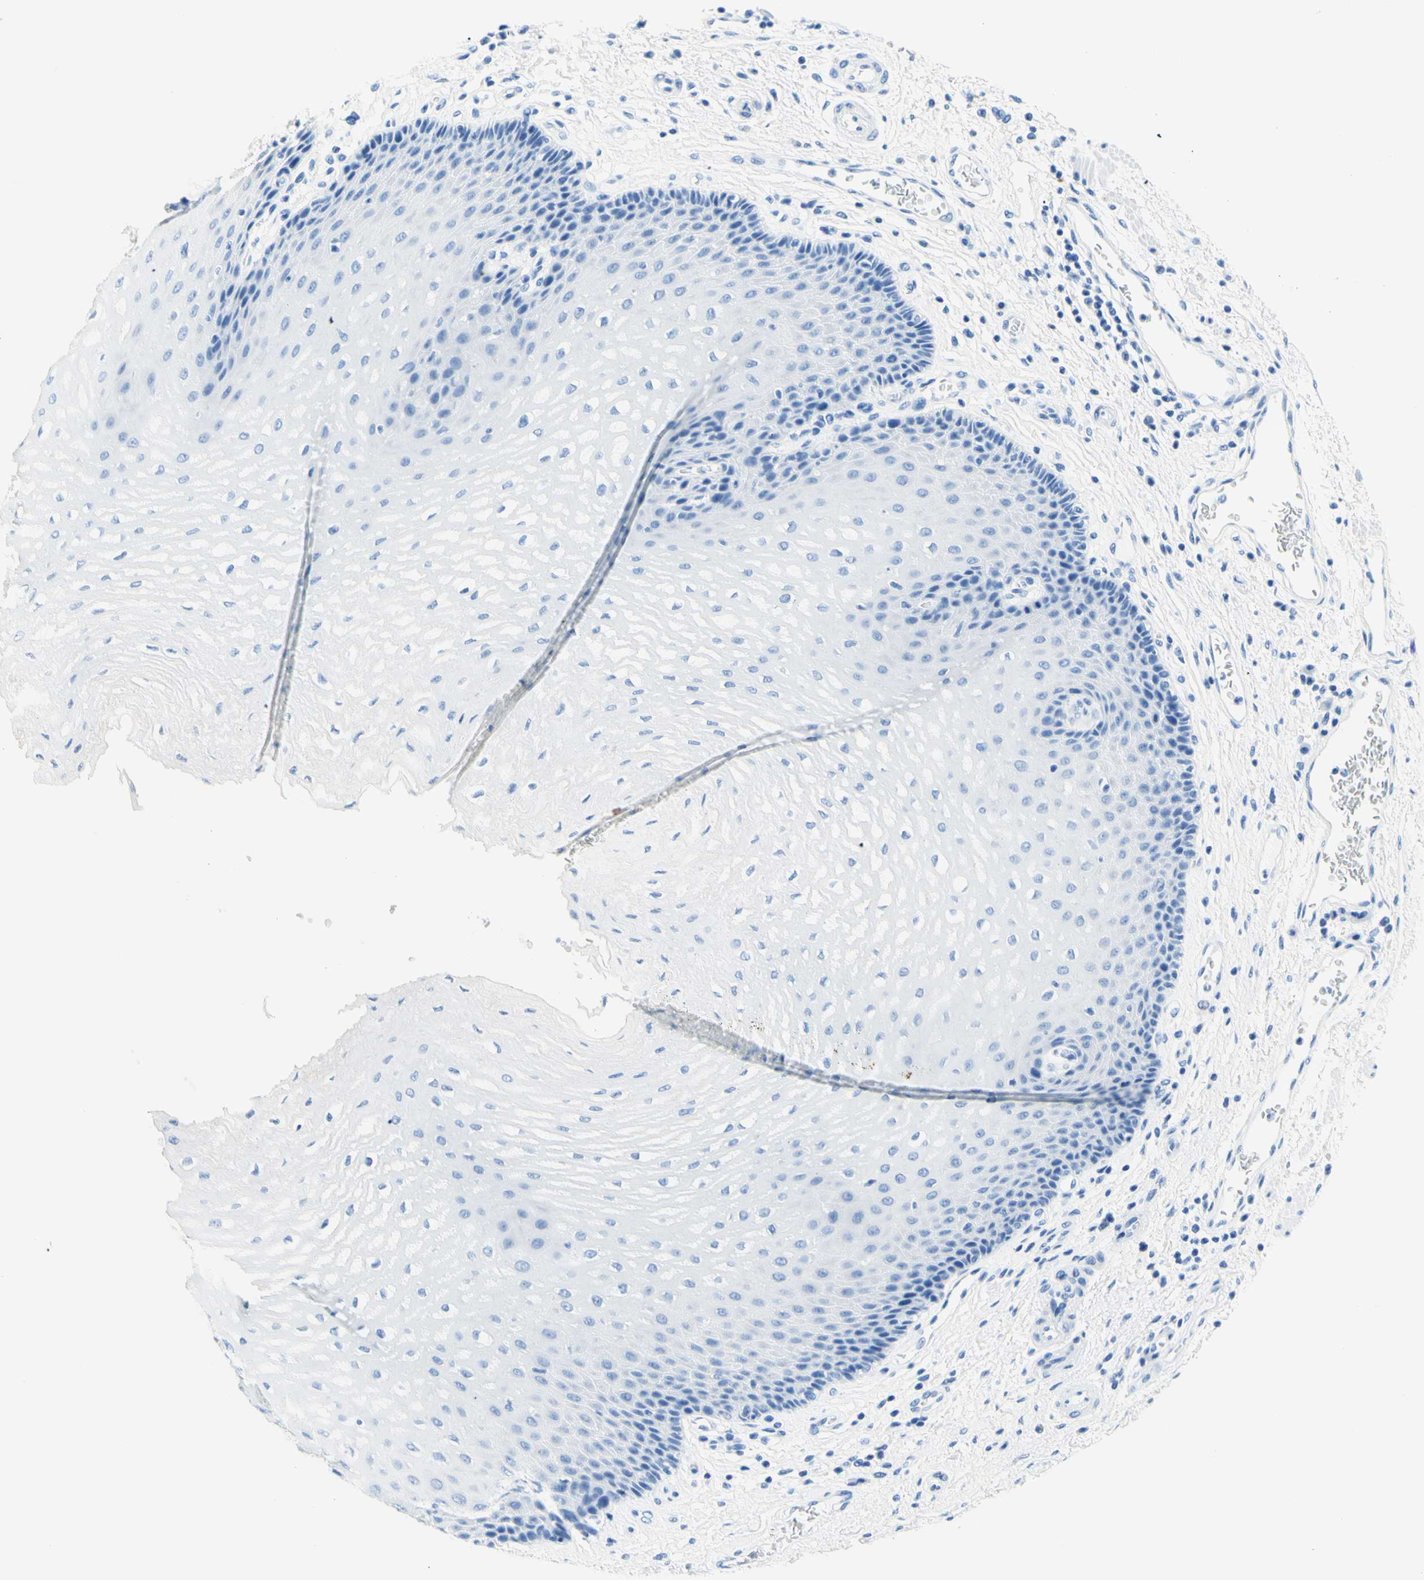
{"staining": {"intensity": "negative", "quantity": "none", "location": "none"}, "tissue": "esophagus", "cell_type": "Squamous epithelial cells", "image_type": "normal", "snomed": [{"axis": "morphology", "description": "Normal tissue, NOS"}, {"axis": "topography", "description": "Esophagus"}], "caption": "Squamous epithelial cells are negative for protein expression in normal human esophagus. (Stains: DAB immunohistochemistry with hematoxylin counter stain, Microscopy: brightfield microscopy at high magnification).", "gene": "MYH2", "patient": {"sex": "male", "age": 54}}